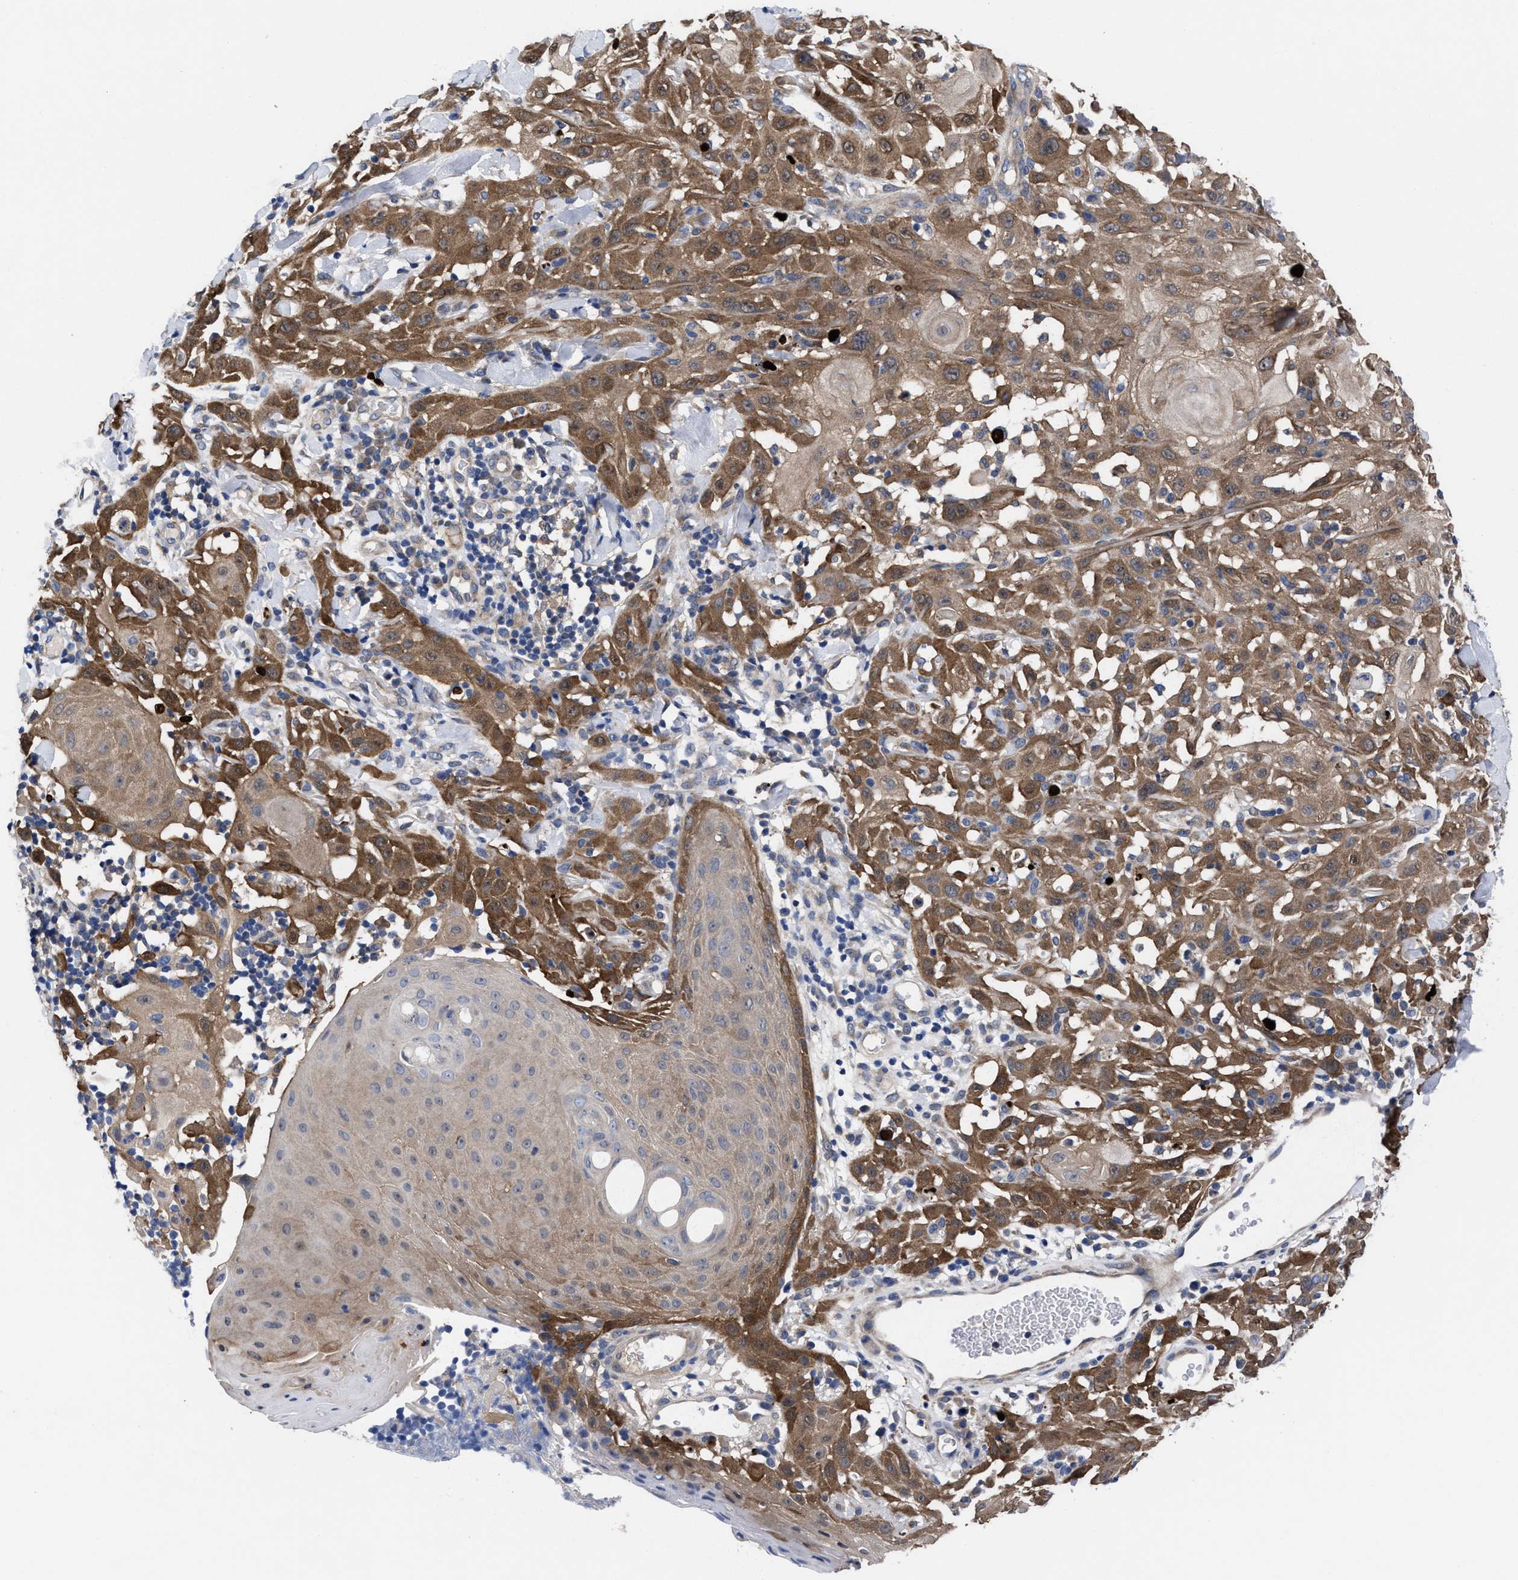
{"staining": {"intensity": "moderate", "quantity": ">75%", "location": "cytoplasmic/membranous"}, "tissue": "skin cancer", "cell_type": "Tumor cells", "image_type": "cancer", "snomed": [{"axis": "morphology", "description": "Squamous cell carcinoma, NOS"}, {"axis": "topography", "description": "Skin"}], "caption": "Immunohistochemical staining of skin squamous cell carcinoma shows medium levels of moderate cytoplasmic/membranous staining in about >75% of tumor cells. The staining is performed using DAB (3,3'-diaminobenzidine) brown chromogen to label protein expression. The nuclei are counter-stained blue using hematoxylin.", "gene": "TXNDC17", "patient": {"sex": "male", "age": 24}}